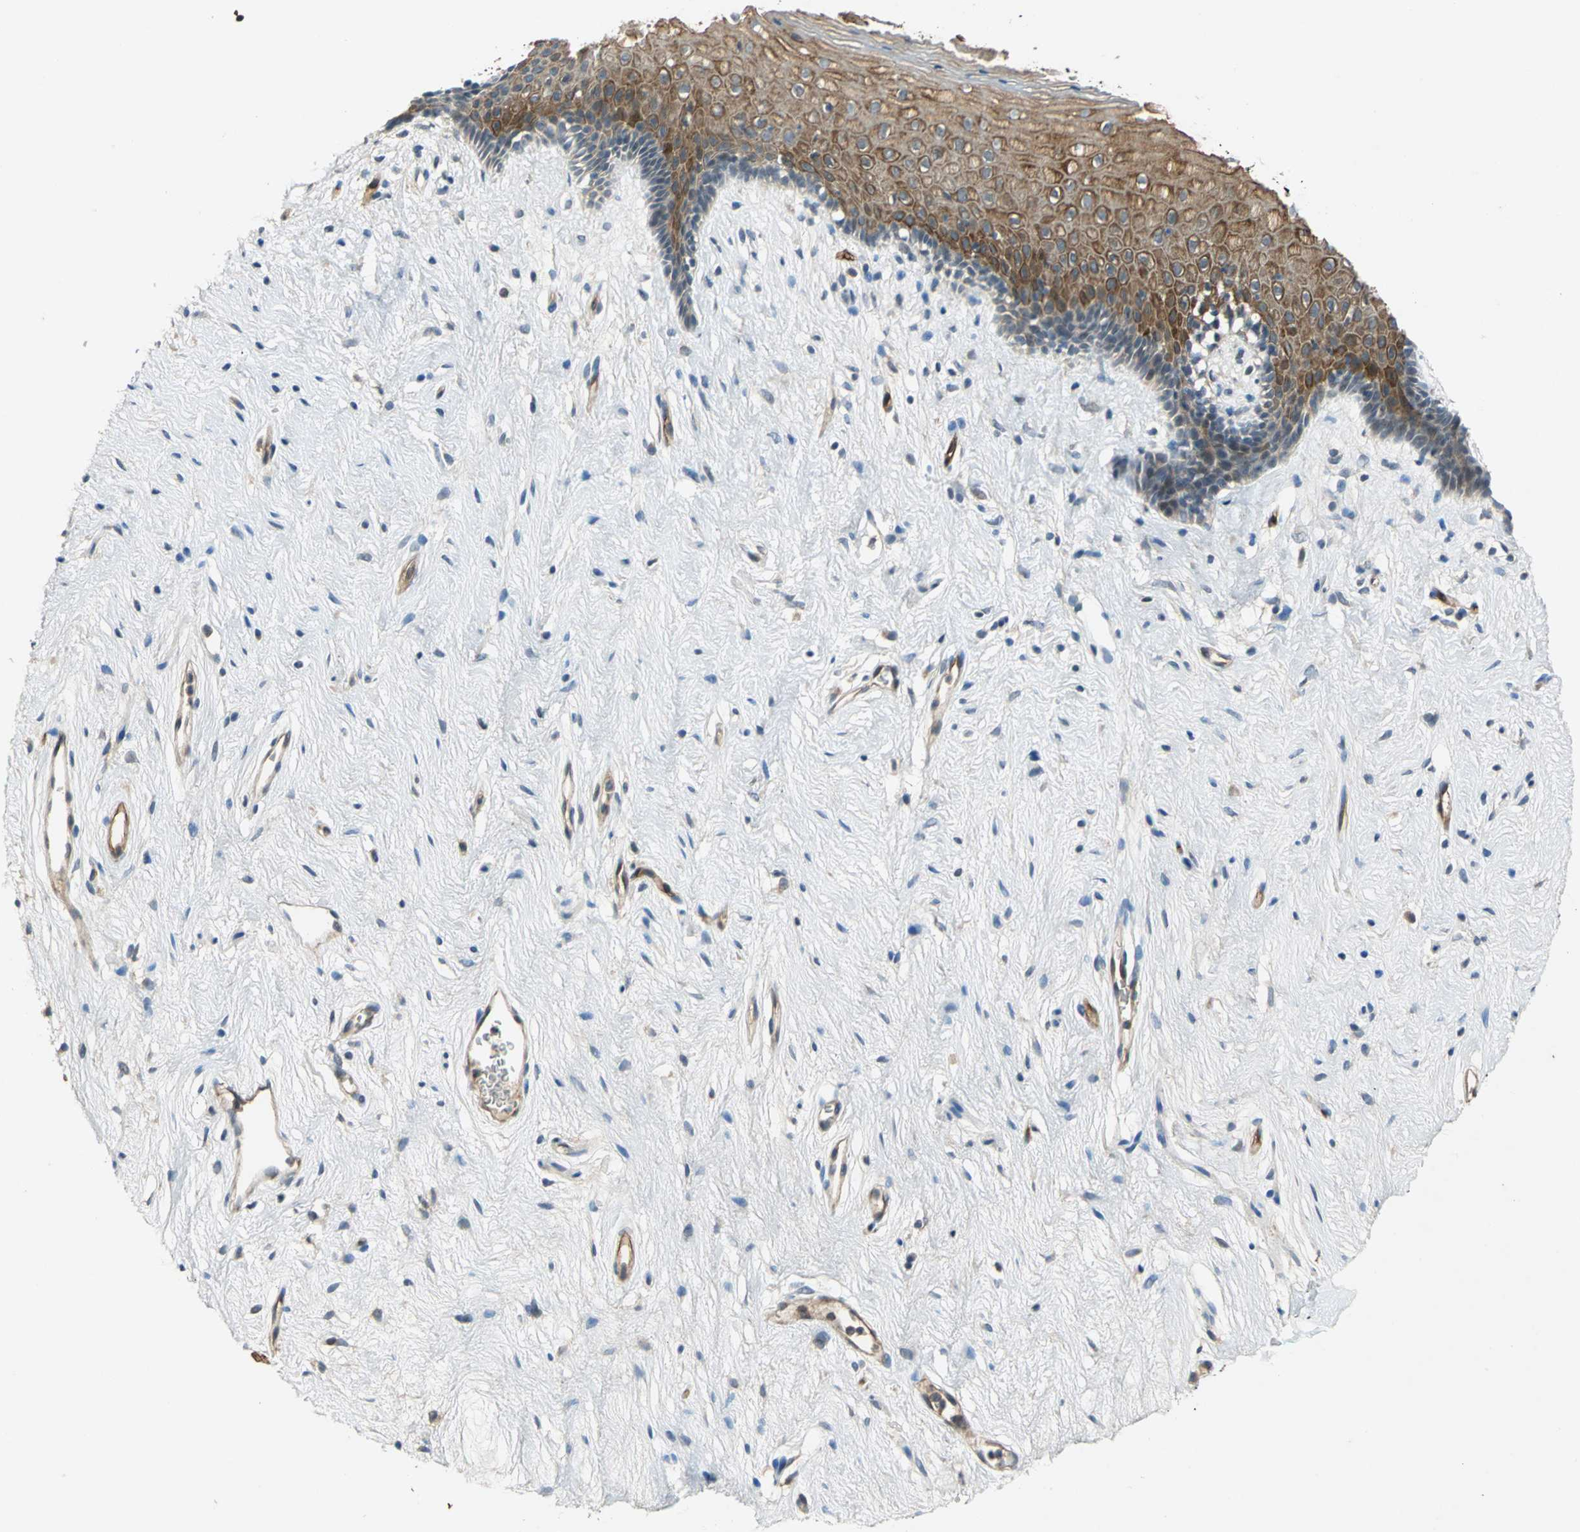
{"staining": {"intensity": "strong", "quantity": ">75%", "location": "cytoplasmic/membranous"}, "tissue": "vagina", "cell_type": "Squamous epithelial cells", "image_type": "normal", "snomed": [{"axis": "morphology", "description": "Normal tissue, NOS"}, {"axis": "topography", "description": "Vagina"}], "caption": "Protein analysis of unremarkable vagina reveals strong cytoplasmic/membranous staining in approximately >75% of squamous epithelial cells.", "gene": "EMCN", "patient": {"sex": "female", "age": 44}}